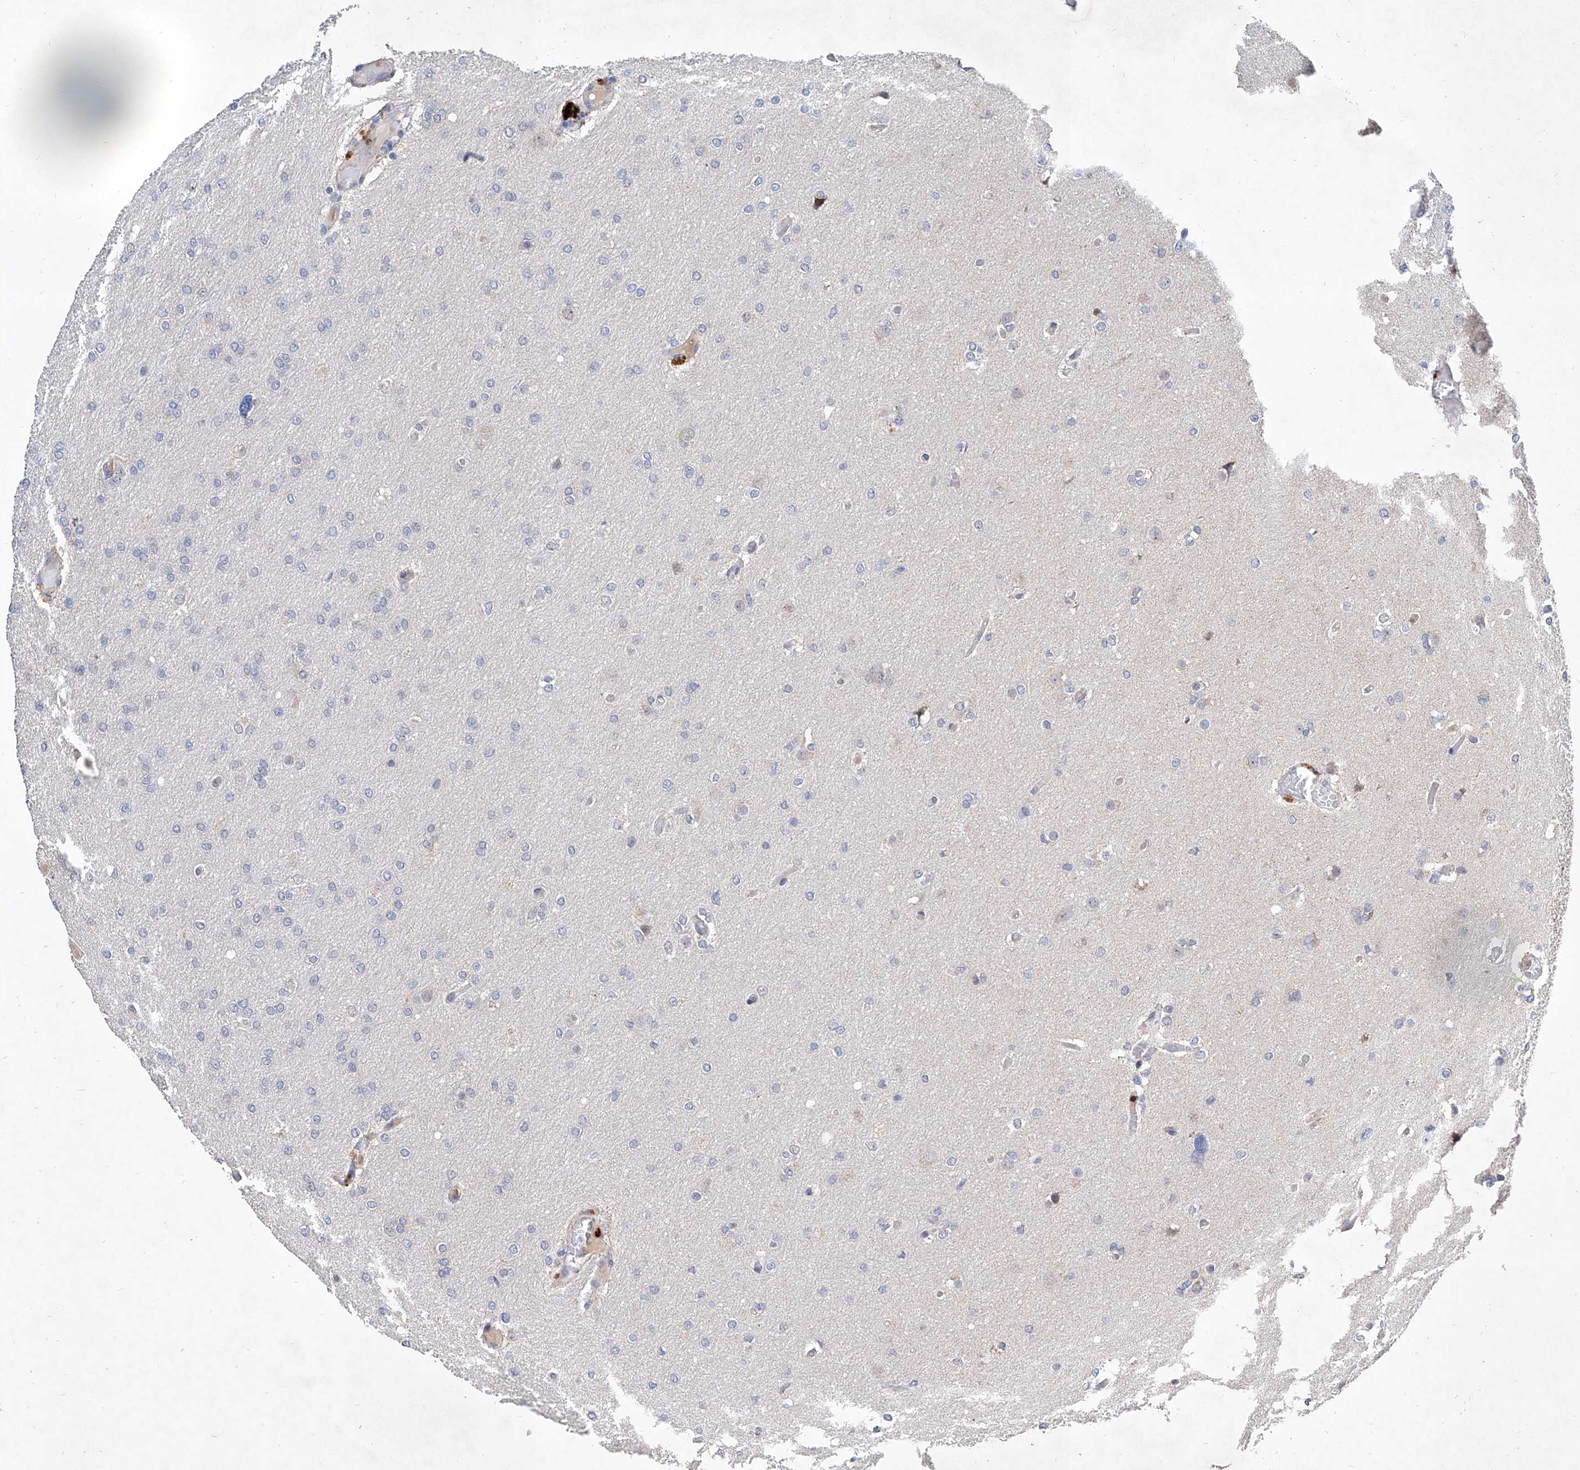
{"staining": {"intensity": "negative", "quantity": "none", "location": "none"}, "tissue": "glioma", "cell_type": "Tumor cells", "image_type": "cancer", "snomed": [{"axis": "morphology", "description": "Glioma, malignant, High grade"}, {"axis": "topography", "description": "Cerebral cortex"}], "caption": "Tumor cells show no significant staining in glioma.", "gene": "MFSD4B", "patient": {"sex": "female", "age": 36}}